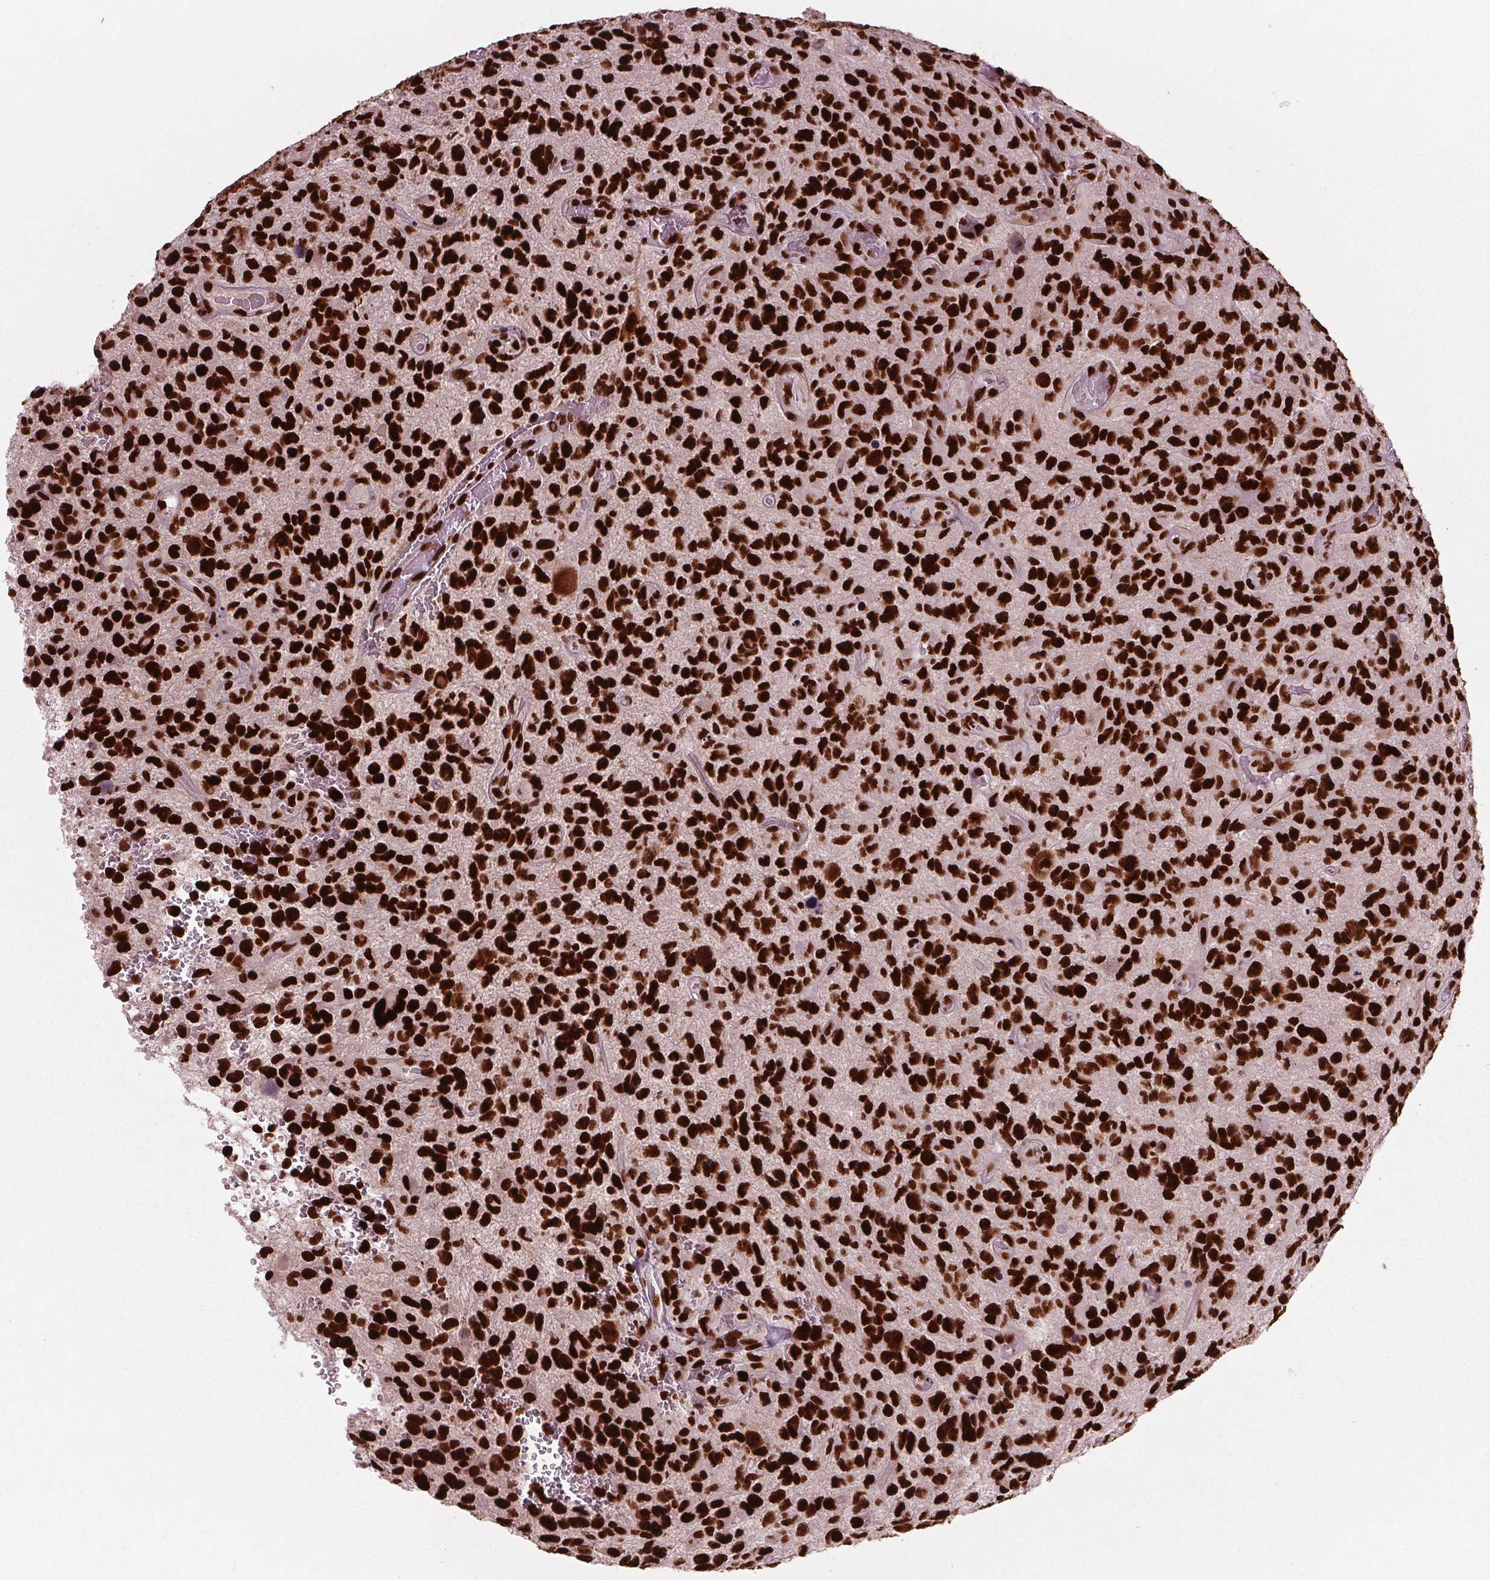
{"staining": {"intensity": "strong", "quantity": ">75%", "location": "nuclear"}, "tissue": "glioma", "cell_type": "Tumor cells", "image_type": "cancer", "snomed": [{"axis": "morphology", "description": "Glioma, malignant, NOS"}, {"axis": "morphology", "description": "Glioma, malignant, High grade"}, {"axis": "topography", "description": "Brain"}], "caption": "Immunohistochemical staining of glioma shows high levels of strong nuclear staining in about >75% of tumor cells. The protein of interest is stained brown, and the nuclei are stained in blue (DAB (3,3'-diaminobenzidine) IHC with brightfield microscopy, high magnification).", "gene": "BRD4", "patient": {"sex": "female", "age": 71}}